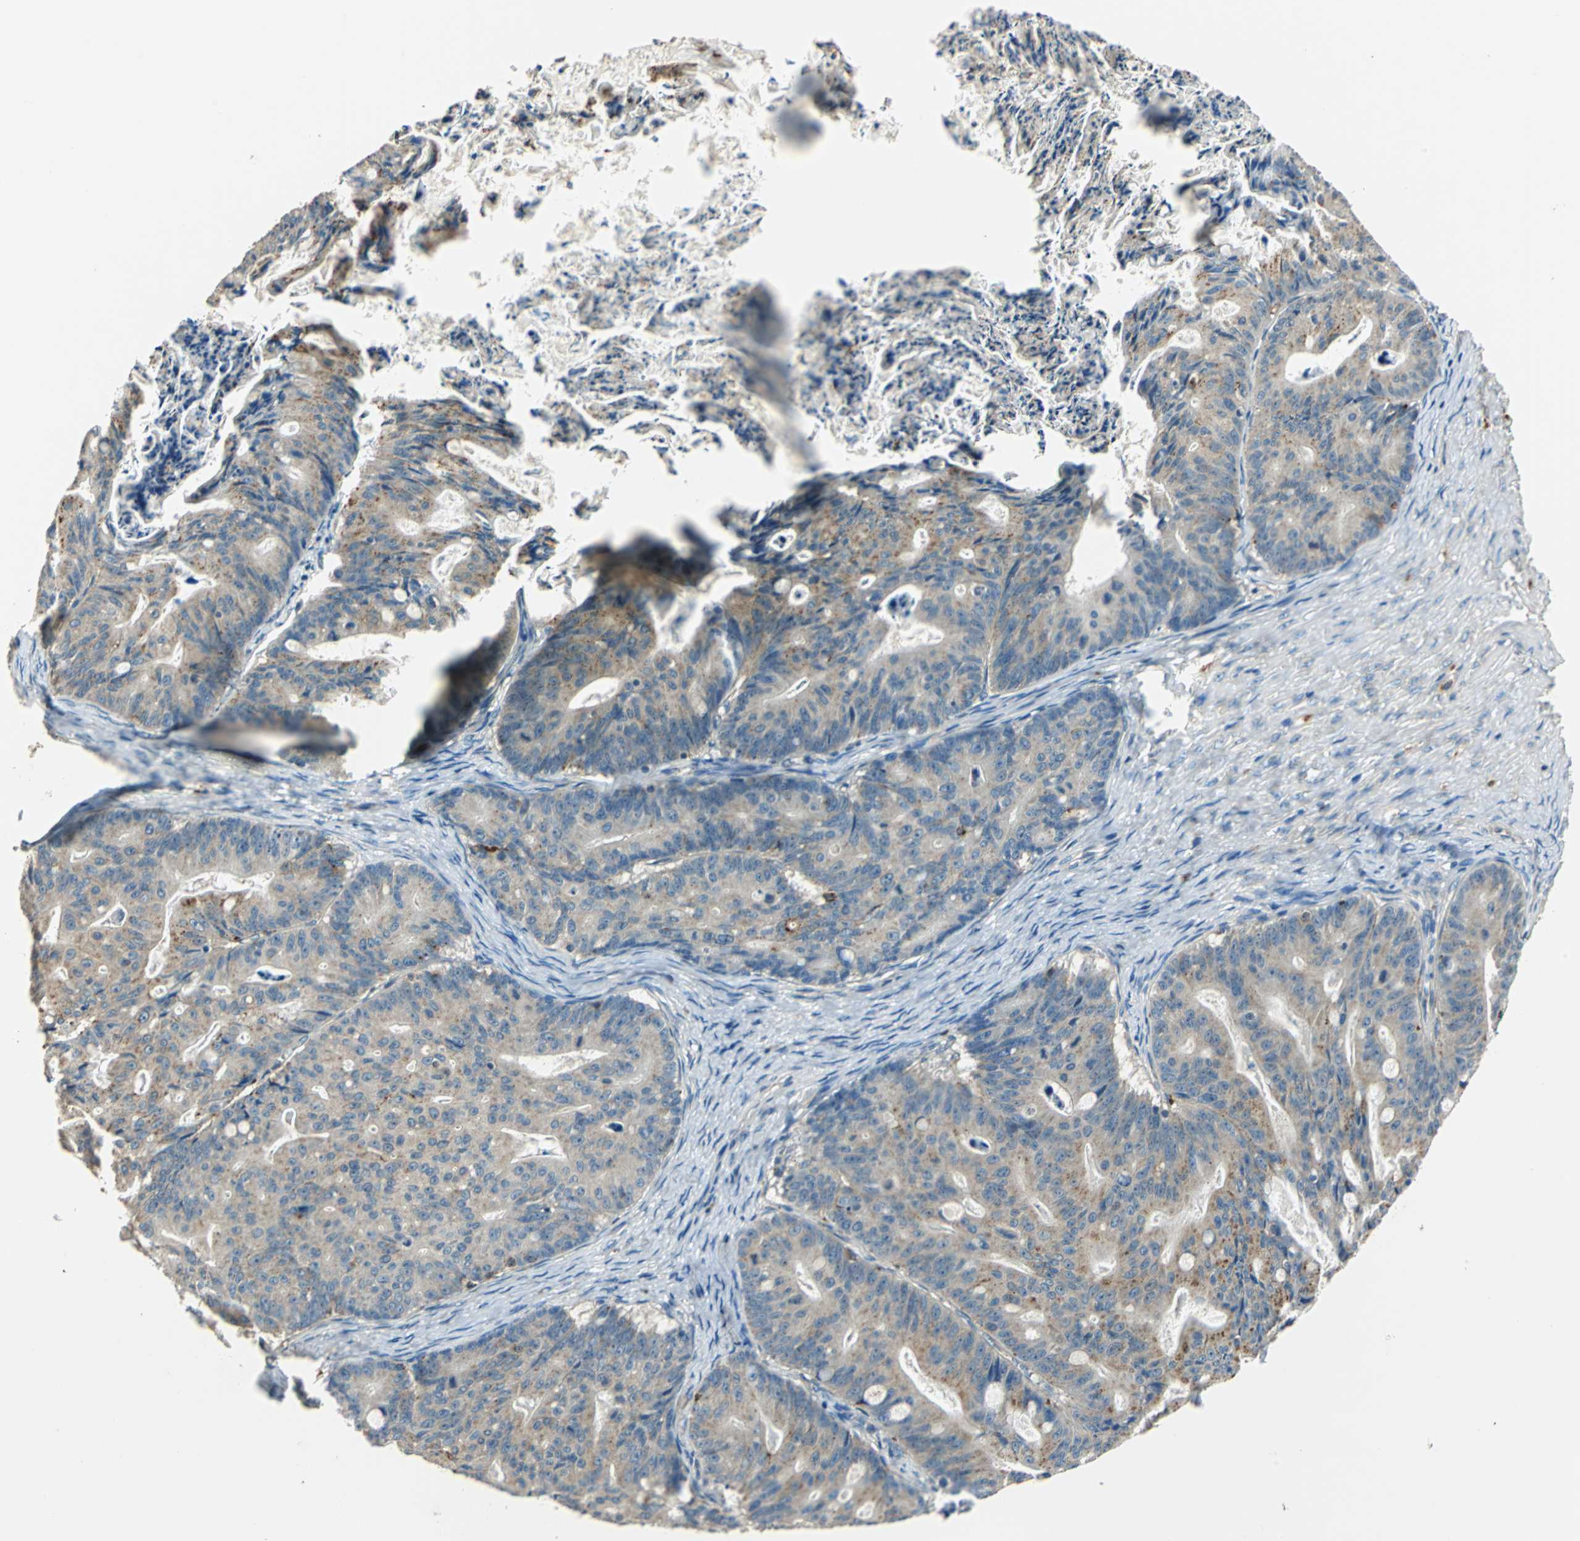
{"staining": {"intensity": "weak", "quantity": "25%-75%", "location": "cytoplasmic/membranous"}, "tissue": "ovarian cancer", "cell_type": "Tumor cells", "image_type": "cancer", "snomed": [{"axis": "morphology", "description": "Cystadenocarcinoma, mucinous, NOS"}, {"axis": "topography", "description": "Ovary"}], "caption": "Immunohistochemistry (IHC) image of mucinous cystadenocarcinoma (ovarian) stained for a protein (brown), which reveals low levels of weak cytoplasmic/membranous expression in approximately 25%-75% of tumor cells.", "gene": "NIT1", "patient": {"sex": "female", "age": 36}}